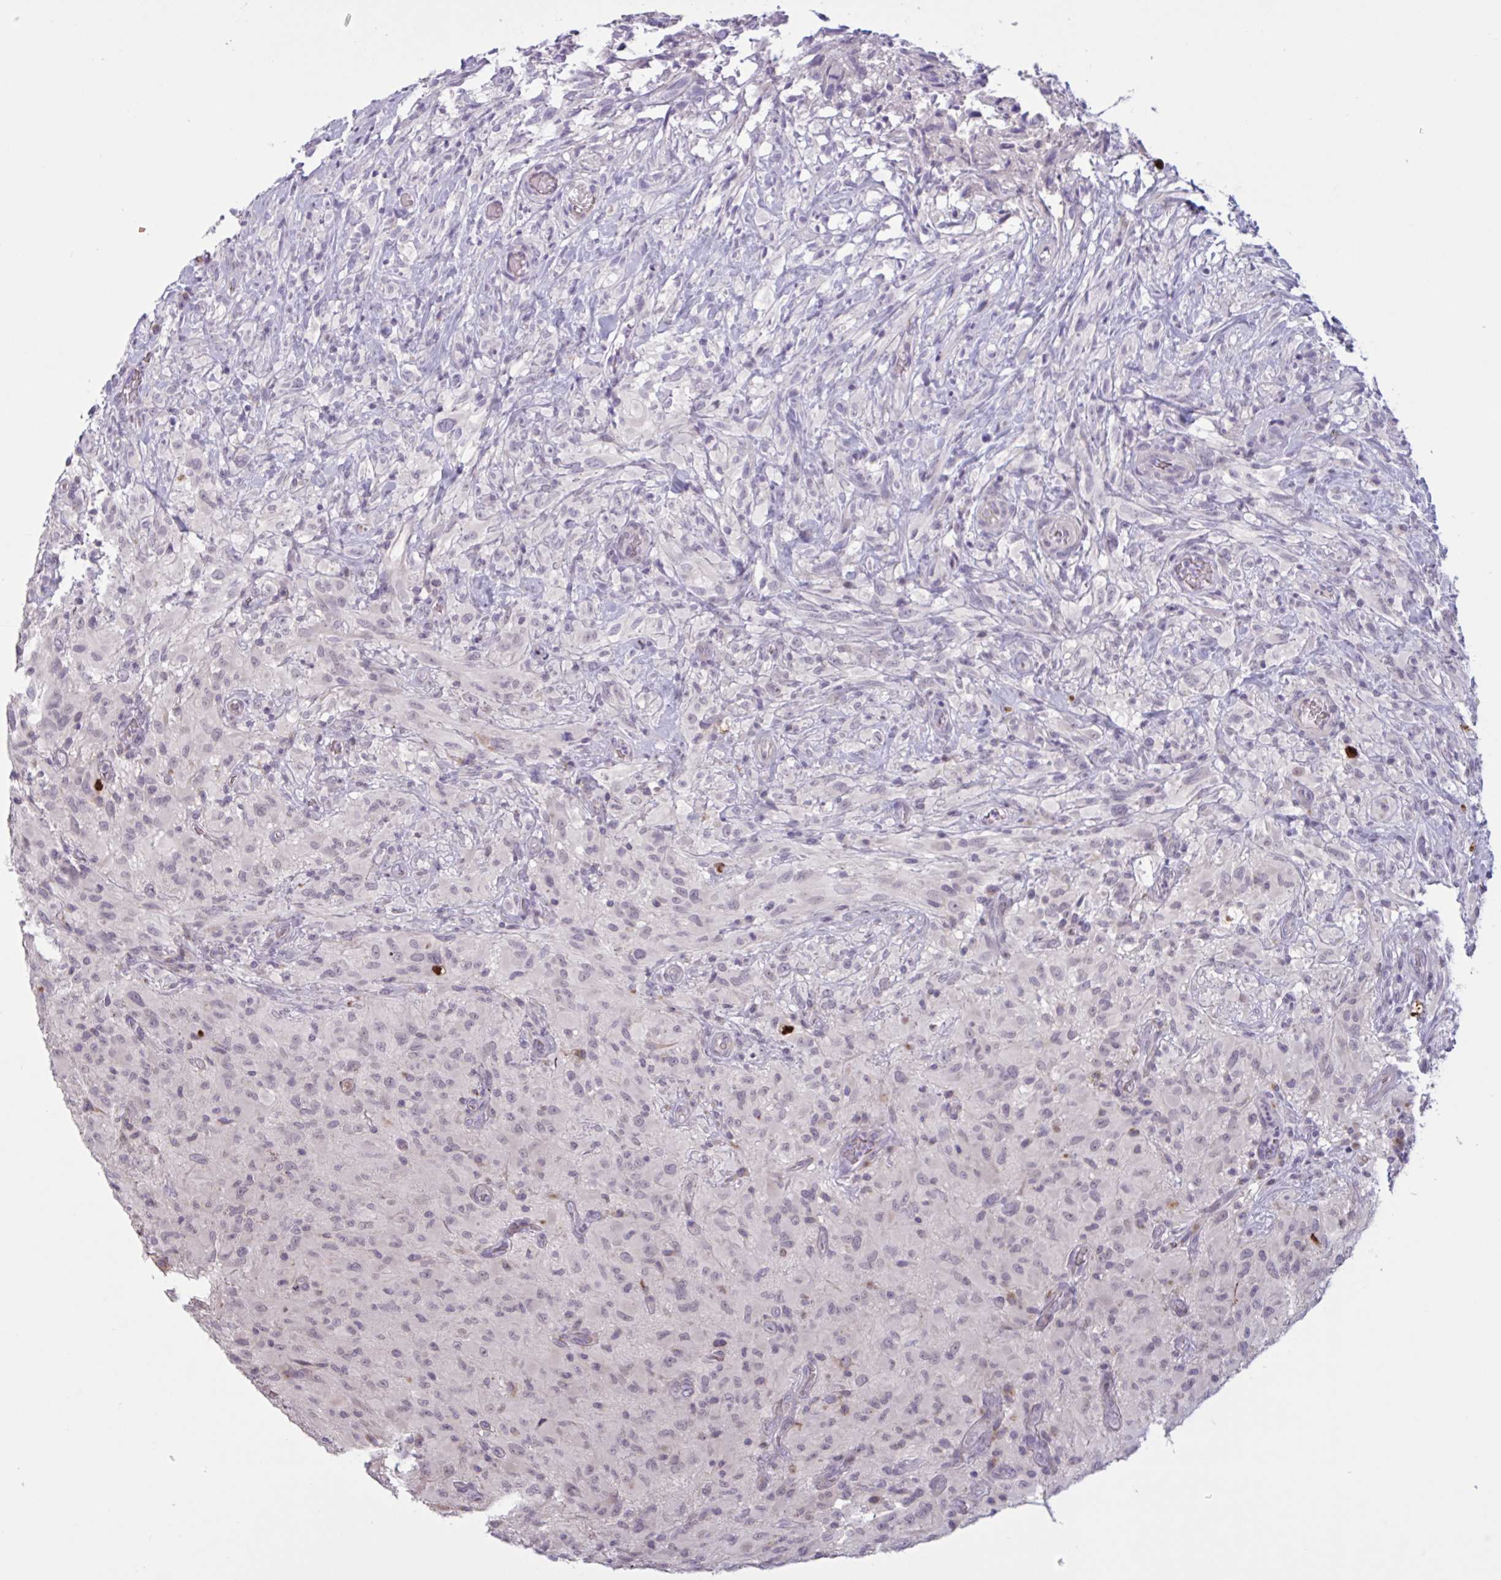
{"staining": {"intensity": "negative", "quantity": "none", "location": "none"}, "tissue": "glioma", "cell_type": "Tumor cells", "image_type": "cancer", "snomed": [{"axis": "morphology", "description": "Glioma, malignant, High grade"}, {"axis": "topography", "description": "Brain"}], "caption": "A micrograph of glioma stained for a protein displays no brown staining in tumor cells.", "gene": "RFPL4B", "patient": {"sex": "male", "age": 71}}